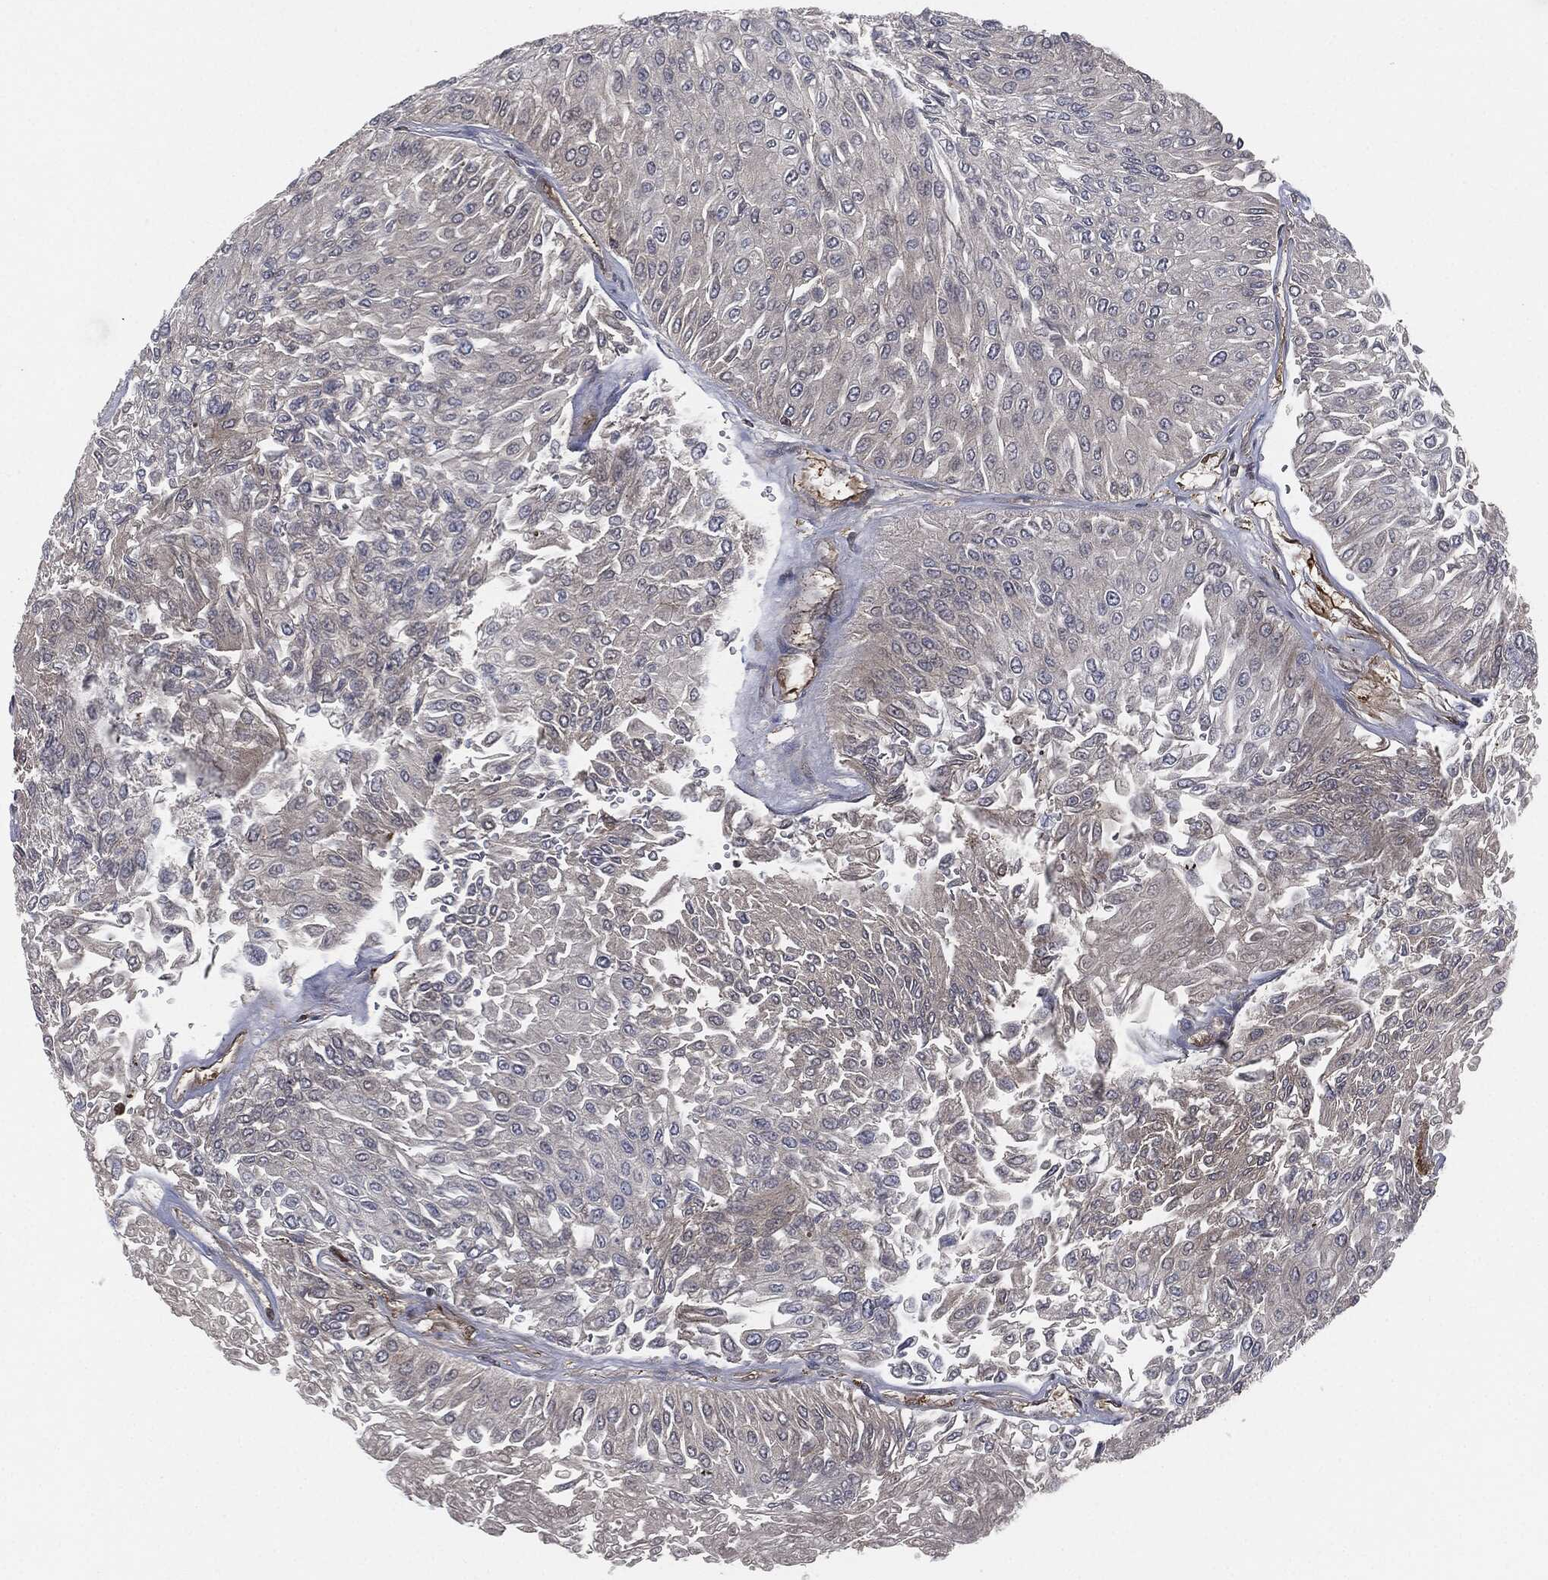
{"staining": {"intensity": "negative", "quantity": "none", "location": "none"}, "tissue": "urothelial cancer", "cell_type": "Tumor cells", "image_type": "cancer", "snomed": [{"axis": "morphology", "description": "Urothelial carcinoma, Low grade"}, {"axis": "topography", "description": "Urinary bladder"}], "caption": "Tumor cells show no significant protein expression in urothelial cancer.", "gene": "CAPRIN2", "patient": {"sex": "male", "age": 67}}